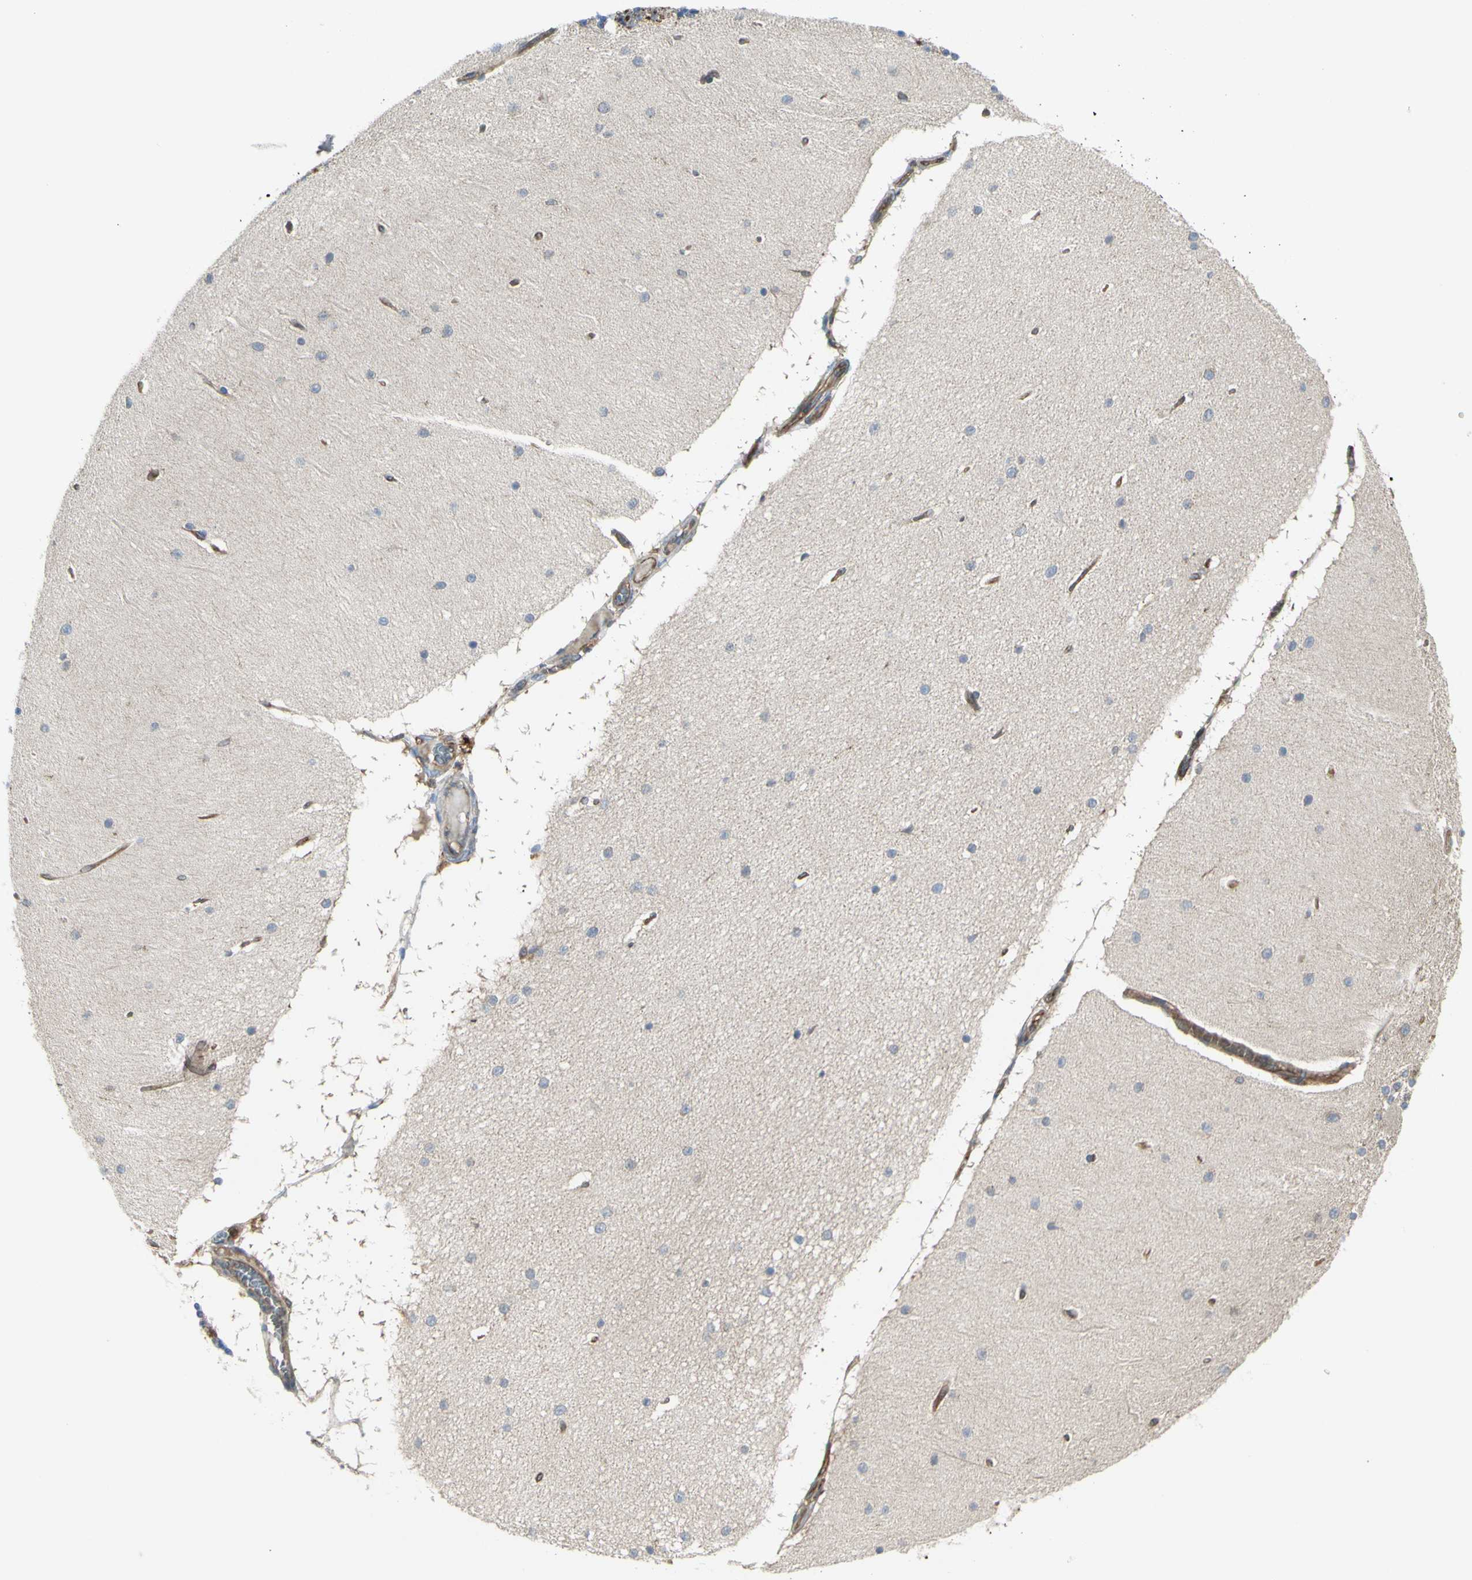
{"staining": {"intensity": "negative", "quantity": "none", "location": "none"}, "tissue": "cerebellum", "cell_type": "Cells in granular layer", "image_type": "normal", "snomed": [{"axis": "morphology", "description": "Normal tissue, NOS"}, {"axis": "topography", "description": "Cerebellum"}], "caption": "Histopathology image shows no protein expression in cells in granular layer of unremarkable cerebellum. The staining is performed using DAB (3,3'-diaminobenzidine) brown chromogen with nuclei counter-stained in using hematoxylin.", "gene": "IGSF9B", "patient": {"sex": "female", "age": 54}}